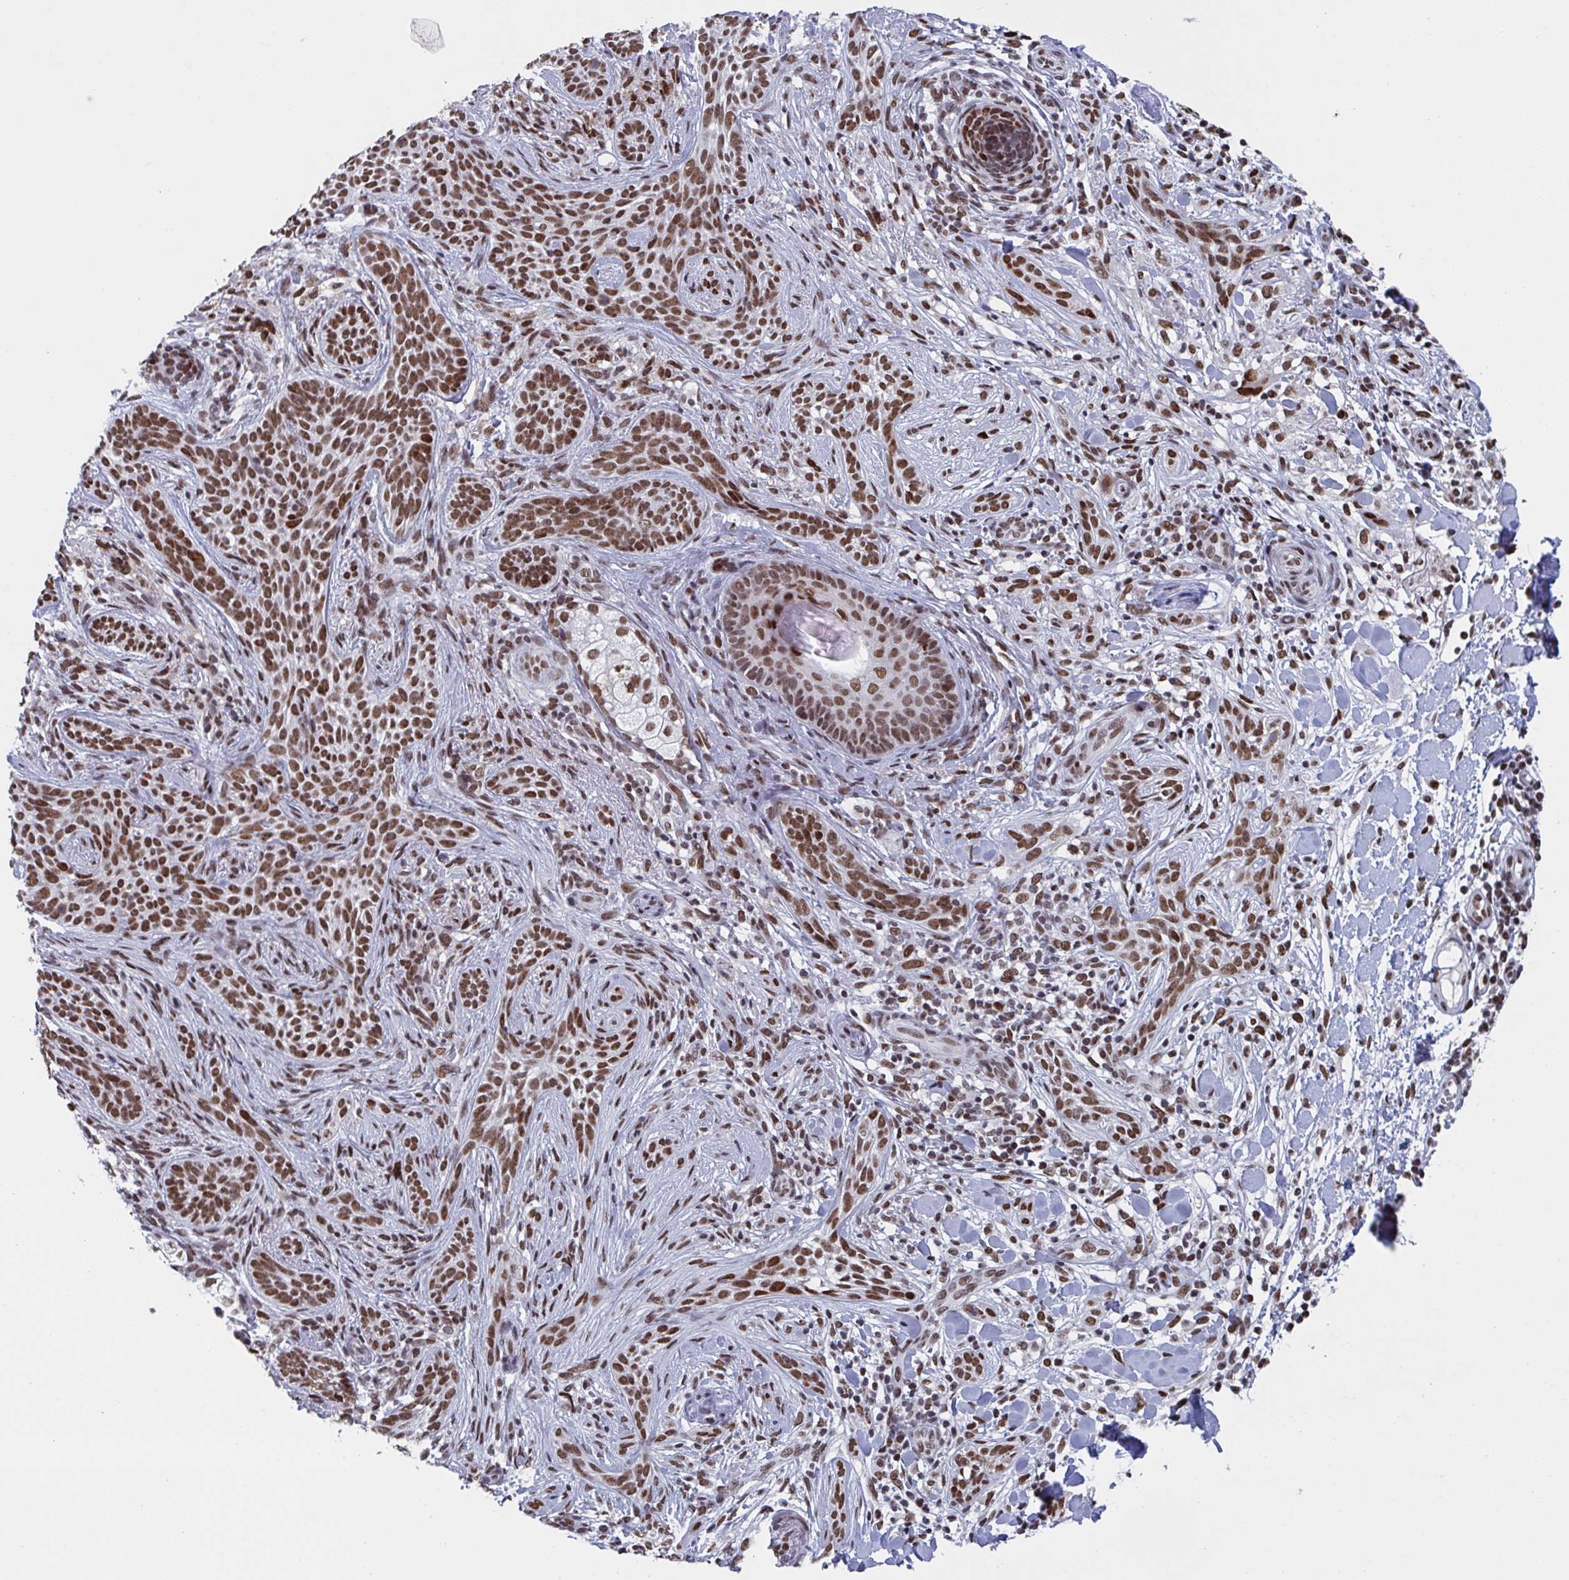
{"staining": {"intensity": "strong", "quantity": ">75%", "location": "nuclear"}, "tissue": "skin cancer", "cell_type": "Tumor cells", "image_type": "cancer", "snomed": [{"axis": "morphology", "description": "Basal cell carcinoma"}, {"axis": "topography", "description": "Skin"}], "caption": "Immunohistochemical staining of human skin cancer reveals strong nuclear protein expression in about >75% of tumor cells. The staining is performed using DAB (3,3'-diaminobenzidine) brown chromogen to label protein expression. The nuclei are counter-stained blue using hematoxylin.", "gene": "ZNF607", "patient": {"sex": "male", "age": 75}}